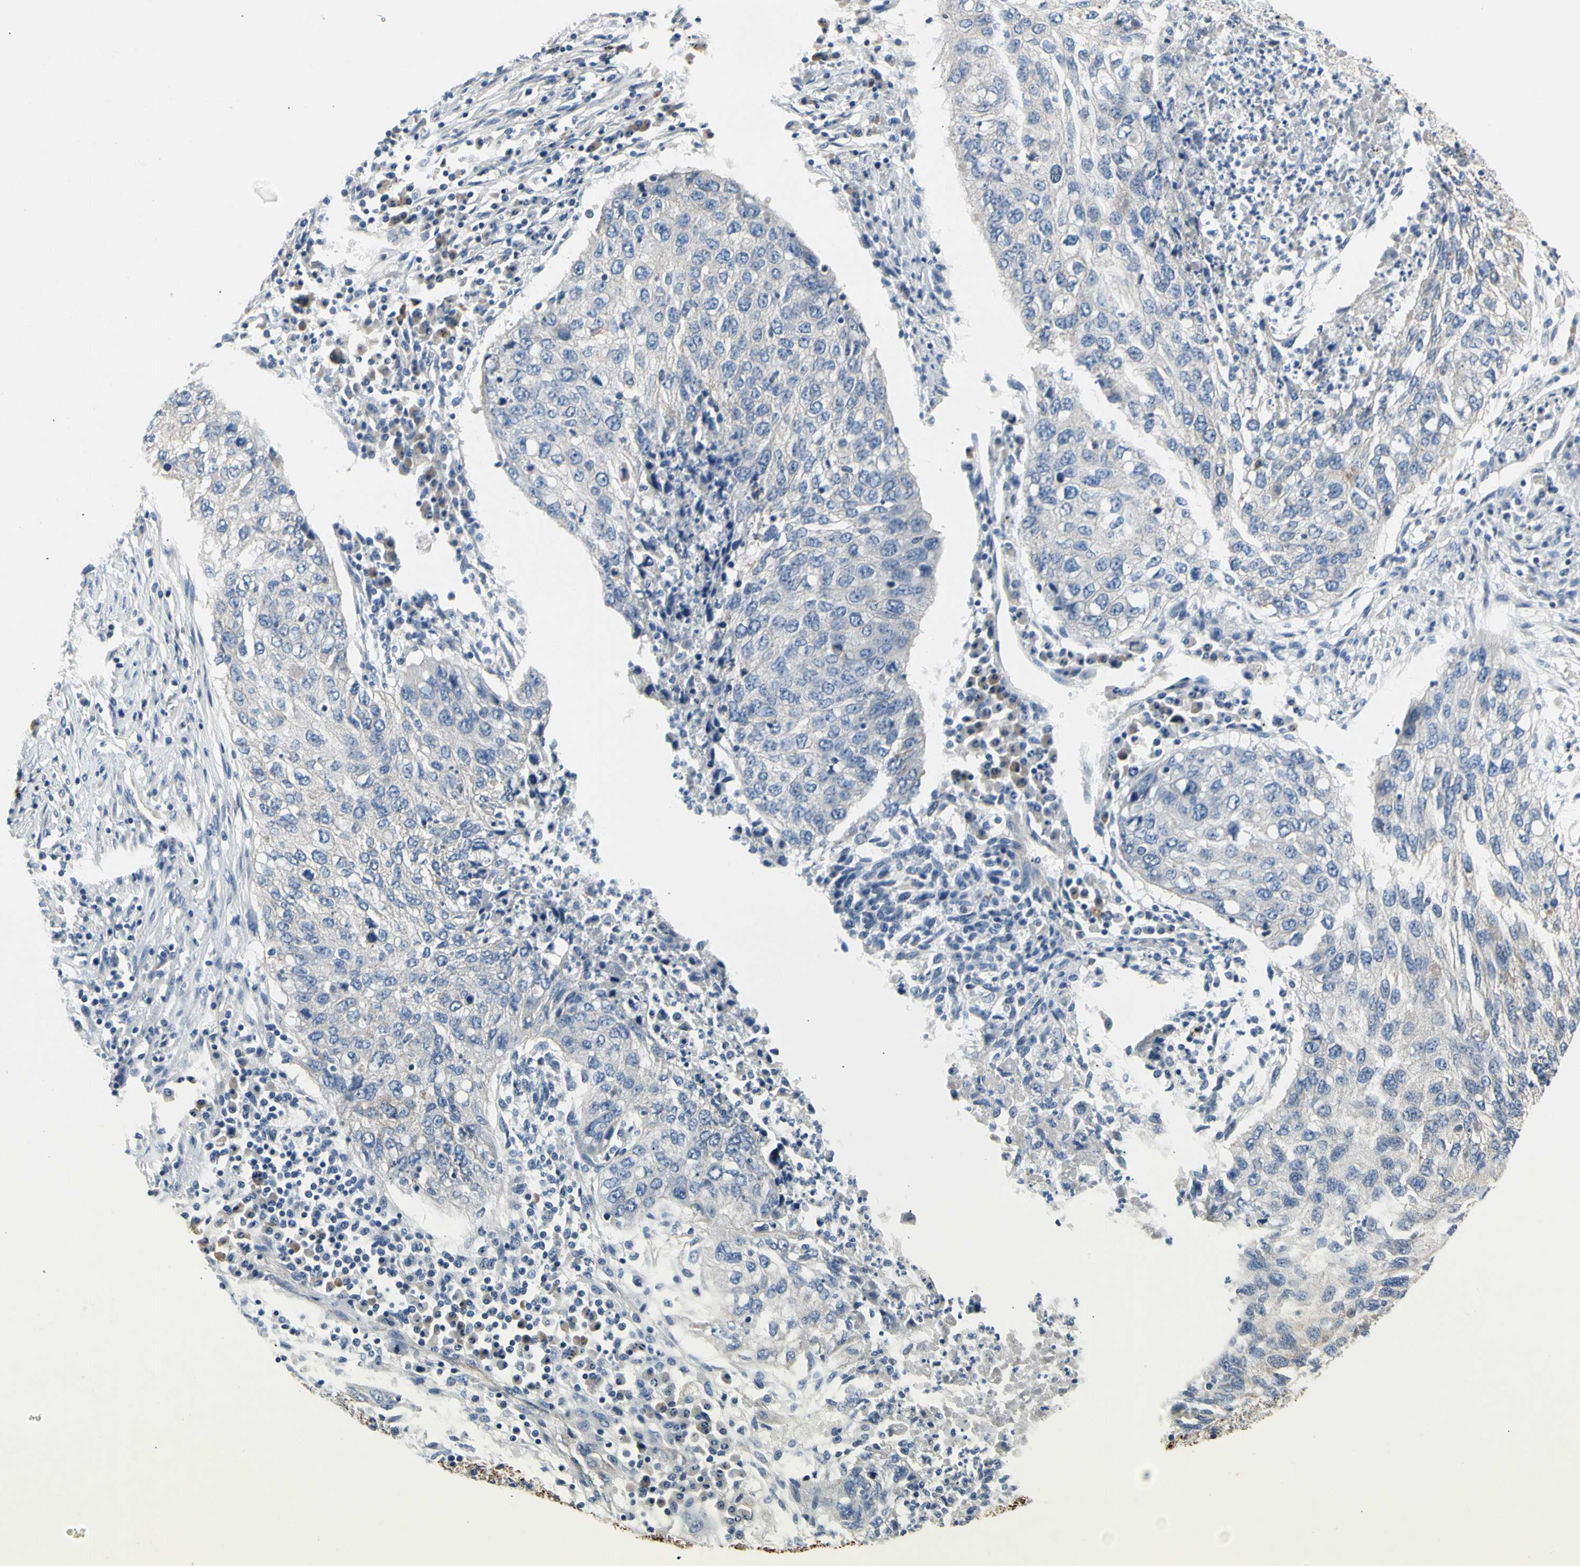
{"staining": {"intensity": "negative", "quantity": "none", "location": "none"}, "tissue": "lung cancer", "cell_type": "Tumor cells", "image_type": "cancer", "snomed": [{"axis": "morphology", "description": "Squamous cell carcinoma, NOS"}, {"axis": "topography", "description": "Lung"}], "caption": "High power microscopy histopathology image of an immunohistochemistry (IHC) image of lung cancer (squamous cell carcinoma), revealing no significant expression in tumor cells. (Immunohistochemistry (ihc), brightfield microscopy, high magnification).", "gene": "LGR6", "patient": {"sex": "female", "age": 63}}